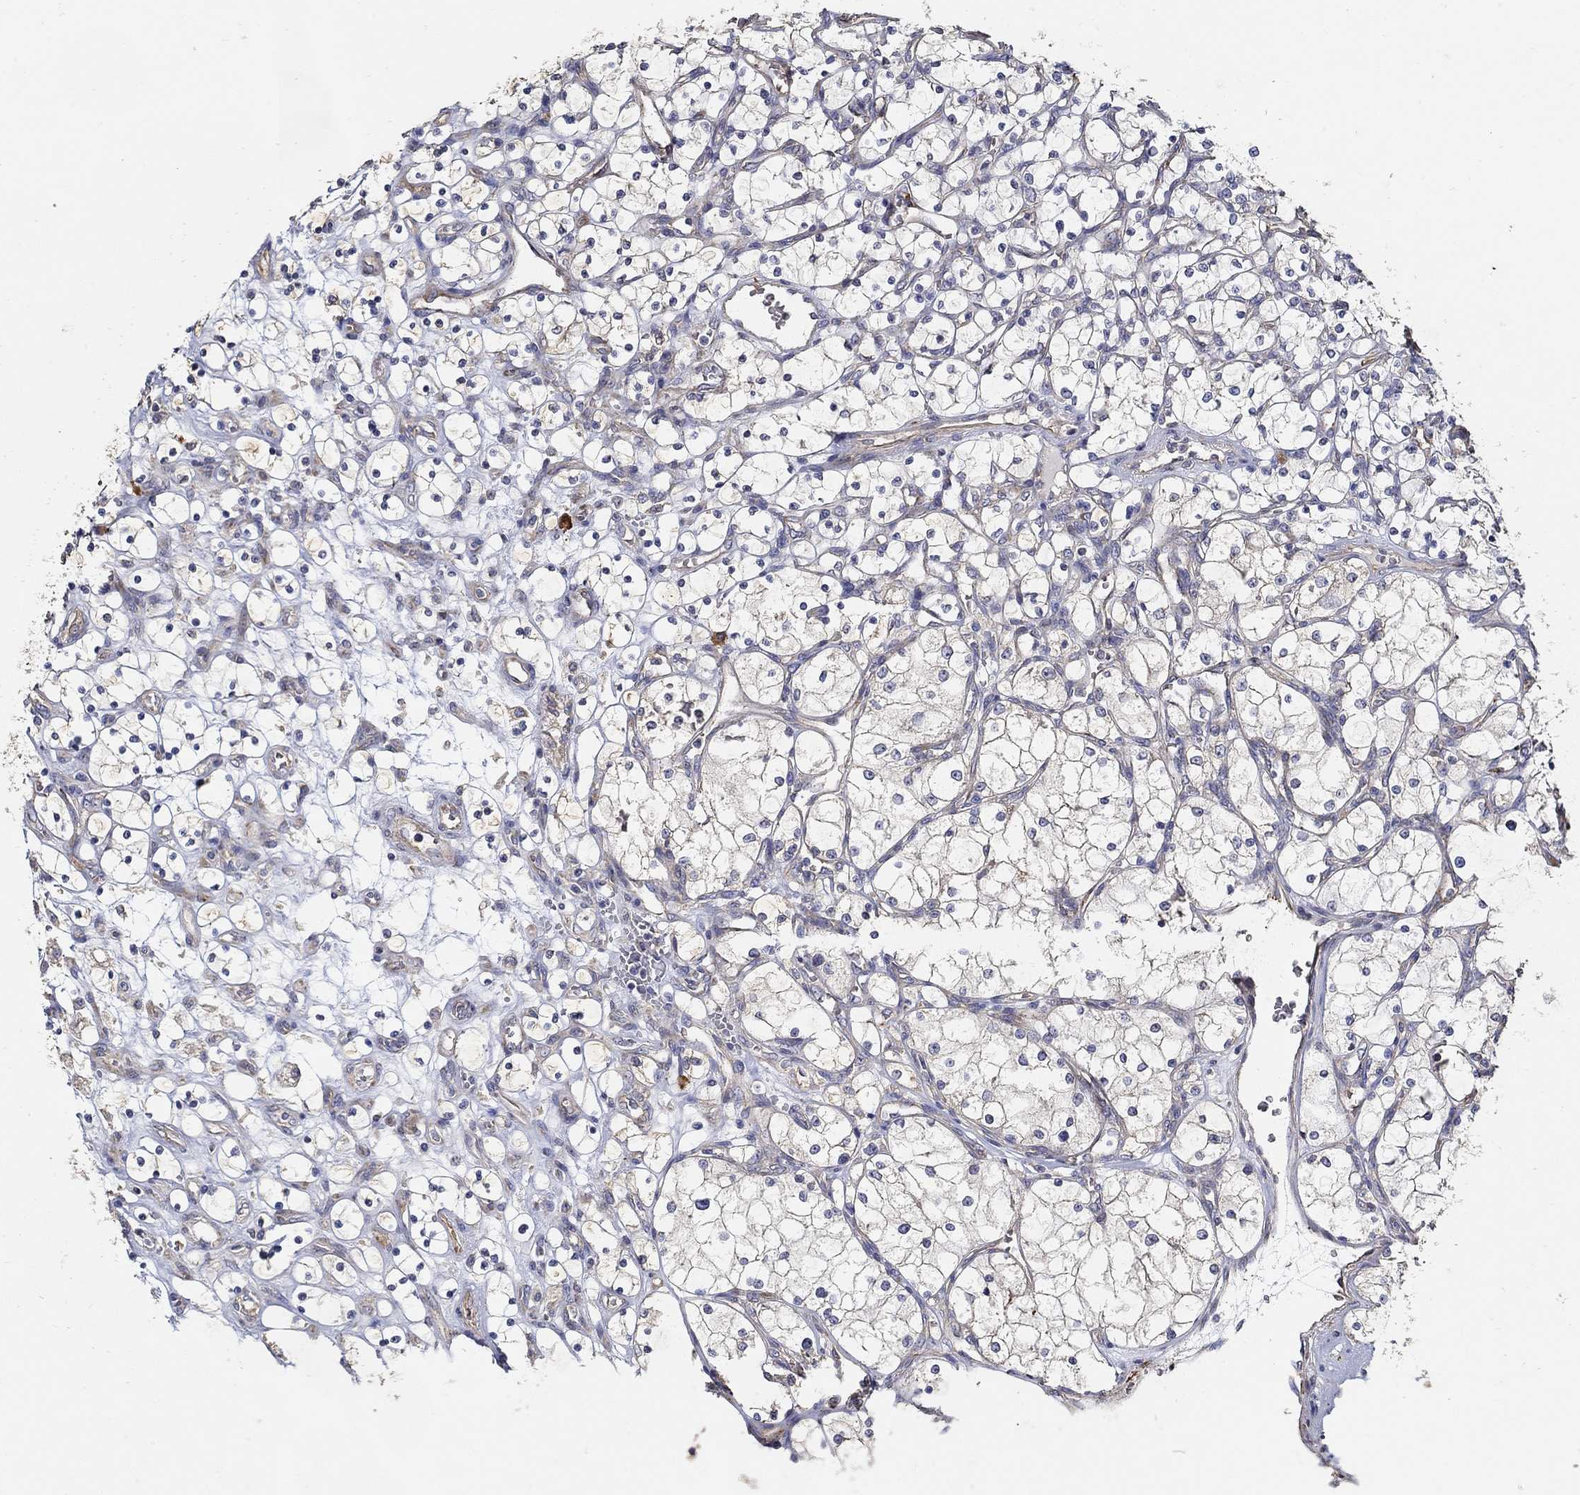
{"staining": {"intensity": "weak", "quantity": "25%-75%", "location": "cytoplasmic/membranous"}, "tissue": "renal cancer", "cell_type": "Tumor cells", "image_type": "cancer", "snomed": [{"axis": "morphology", "description": "Adenocarcinoma, NOS"}, {"axis": "topography", "description": "Kidney"}], "caption": "Immunohistochemistry (IHC) staining of renal cancer, which demonstrates low levels of weak cytoplasmic/membranous positivity in about 25%-75% of tumor cells indicating weak cytoplasmic/membranous protein positivity. The staining was performed using DAB (3,3'-diaminobenzidine) (brown) for protein detection and nuclei were counterstained in hematoxylin (blue).", "gene": "EMILIN3", "patient": {"sex": "female", "age": 69}}